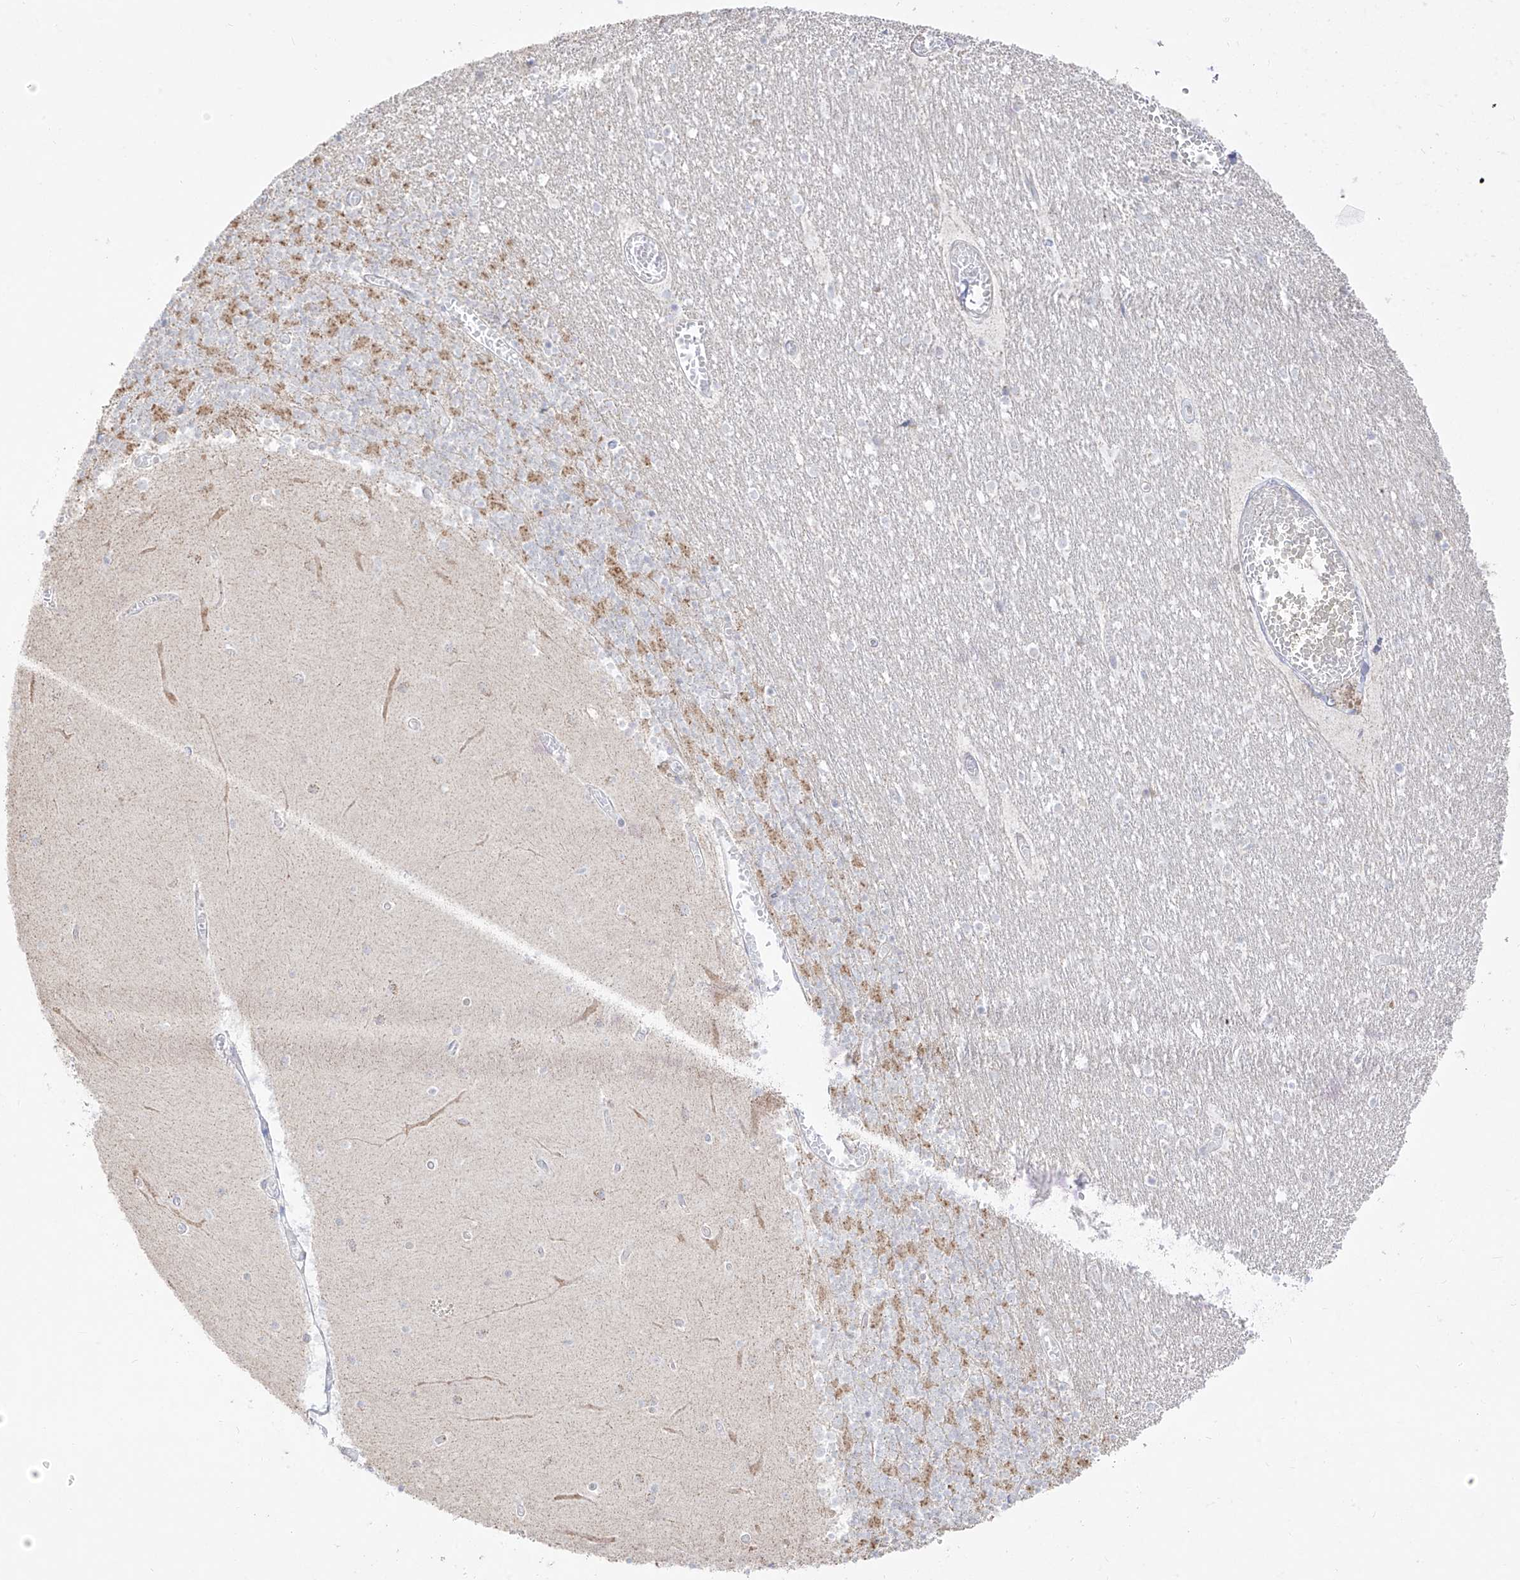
{"staining": {"intensity": "moderate", "quantity": "<25%", "location": "cytoplasmic/membranous"}, "tissue": "cerebellum", "cell_type": "Cells in granular layer", "image_type": "normal", "snomed": [{"axis": "morphology", "description": "Normal tissue, NOS"}, {"axis": "topography", "description": "Cerebellum"}], "caption": "Unremarkable cerebellum reveals moderate cytoplasmic/membranous staining in approximately <25% of cells in granular layer, visualized by immunohistochemistry.", "gene": "RCHY1", "patient": {"sex": "female", "age": 28}}